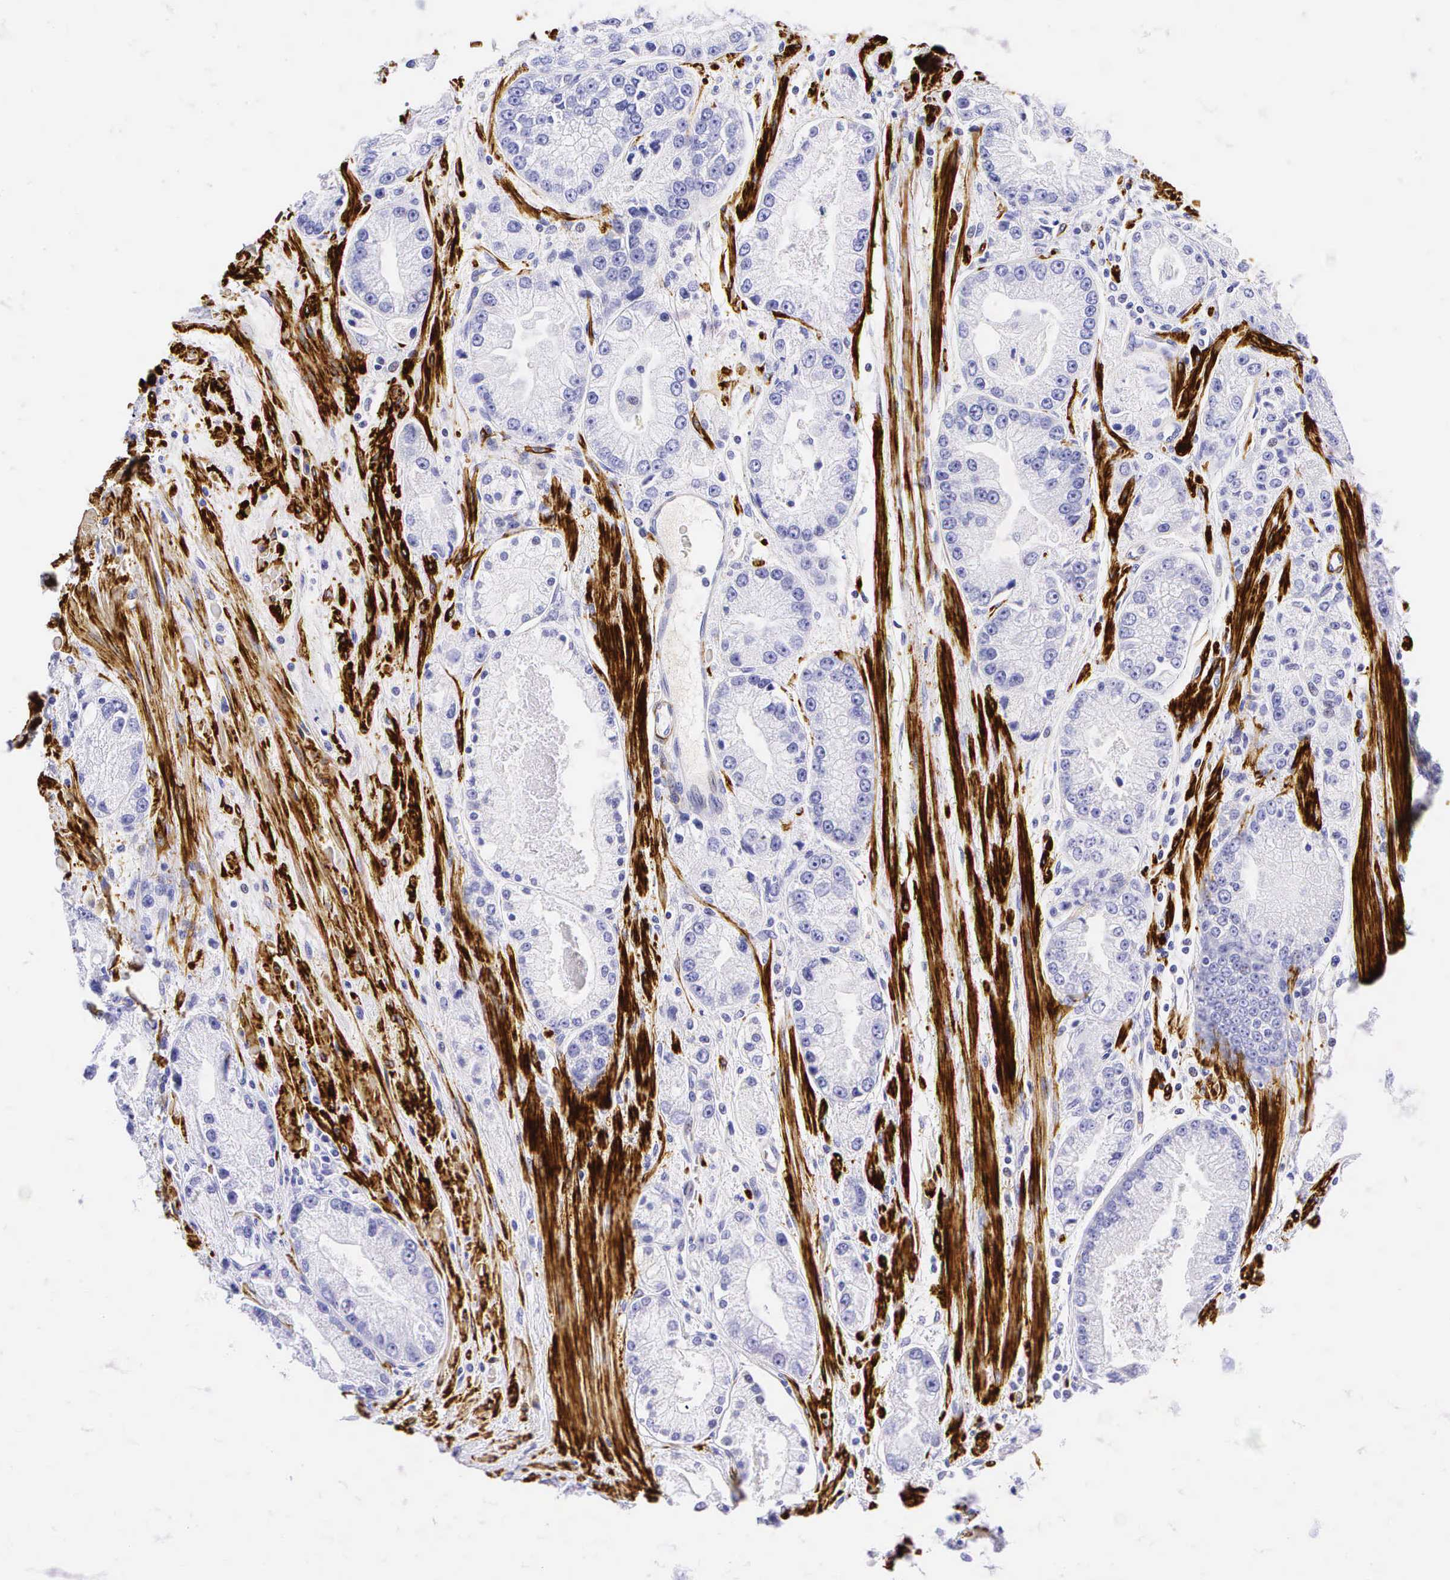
{"staining": {"intensity": "negative", "quantity": "none", "location": "none"}, "tissue": "prostate cancer", "cell_type": "Tumor cells", "image_type": "cancer", "snomed": [{"axis": "morphology", "description": "Adenocarcinoma, Medium grade"}, {"axis": "topography", "description": "Prostate"}], "caption": "Prostate cancer was stained to show a protein in brown. There is no significant expression in tumor cells.", "gene": "CALD1", "patient": {"sex": "male", "age": 72}}